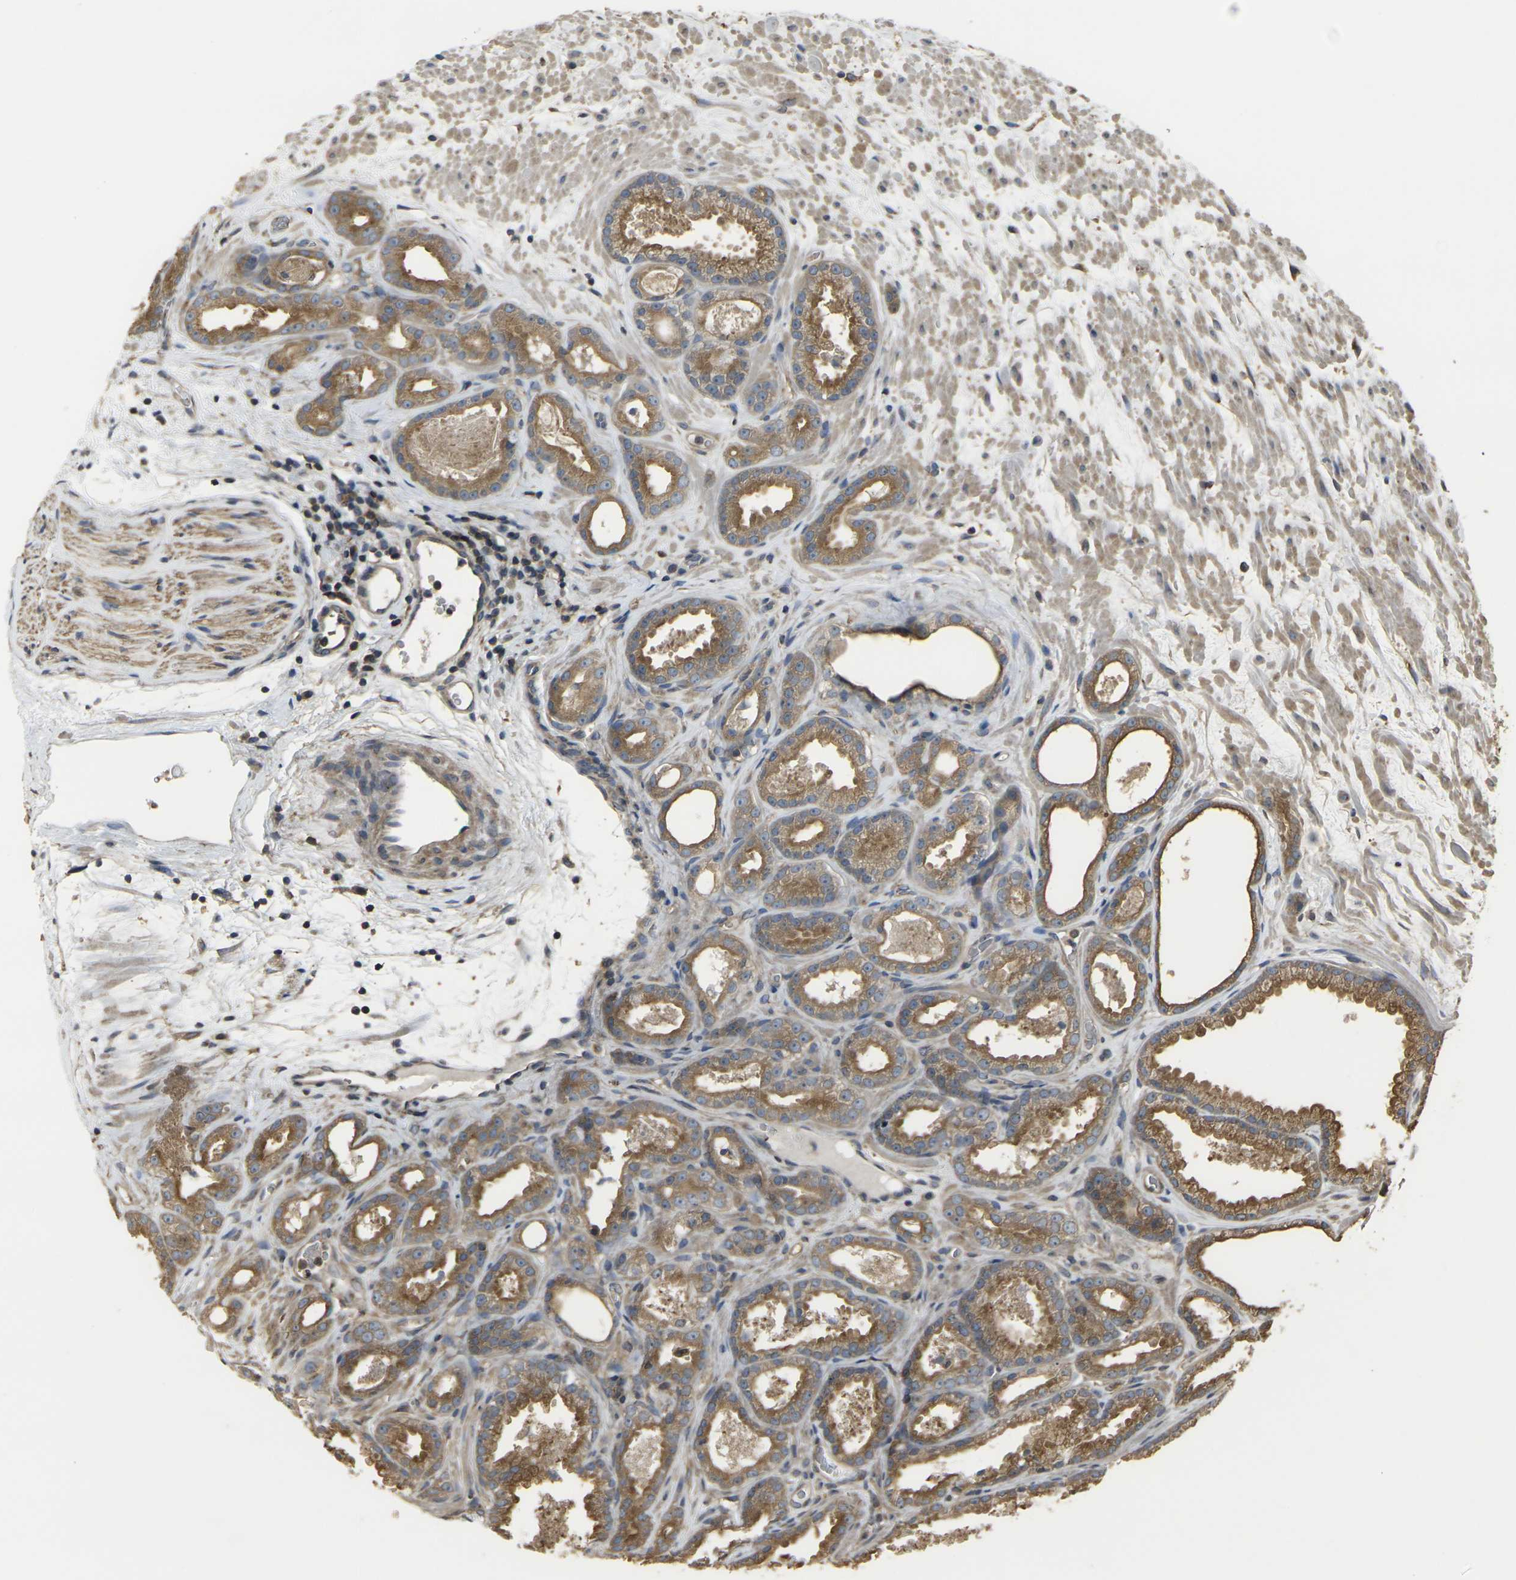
{"staining": {"intensity": "moderate", "quantity": ">75%", "location": "cytoplasmic/membranous"}, "tissue": "prostate cancer", "cell_type": "Tumor cells", "image_type": "cancer", "snomed": [{"axis": "morphology", "description": "Adenocarcinoma, Low grade"}, {"axis": "topography", "description": "Prostate"}], "caption": "This is a micrograph of immunohistochemistry (IHC) staining of low-grade adenocarcinoma (prostate), which shows moderate expression in the cytoplasmic/membranous of tumor cells.", "gene": "PRKACB", "patient": {"sex": "male", "age": 57}}